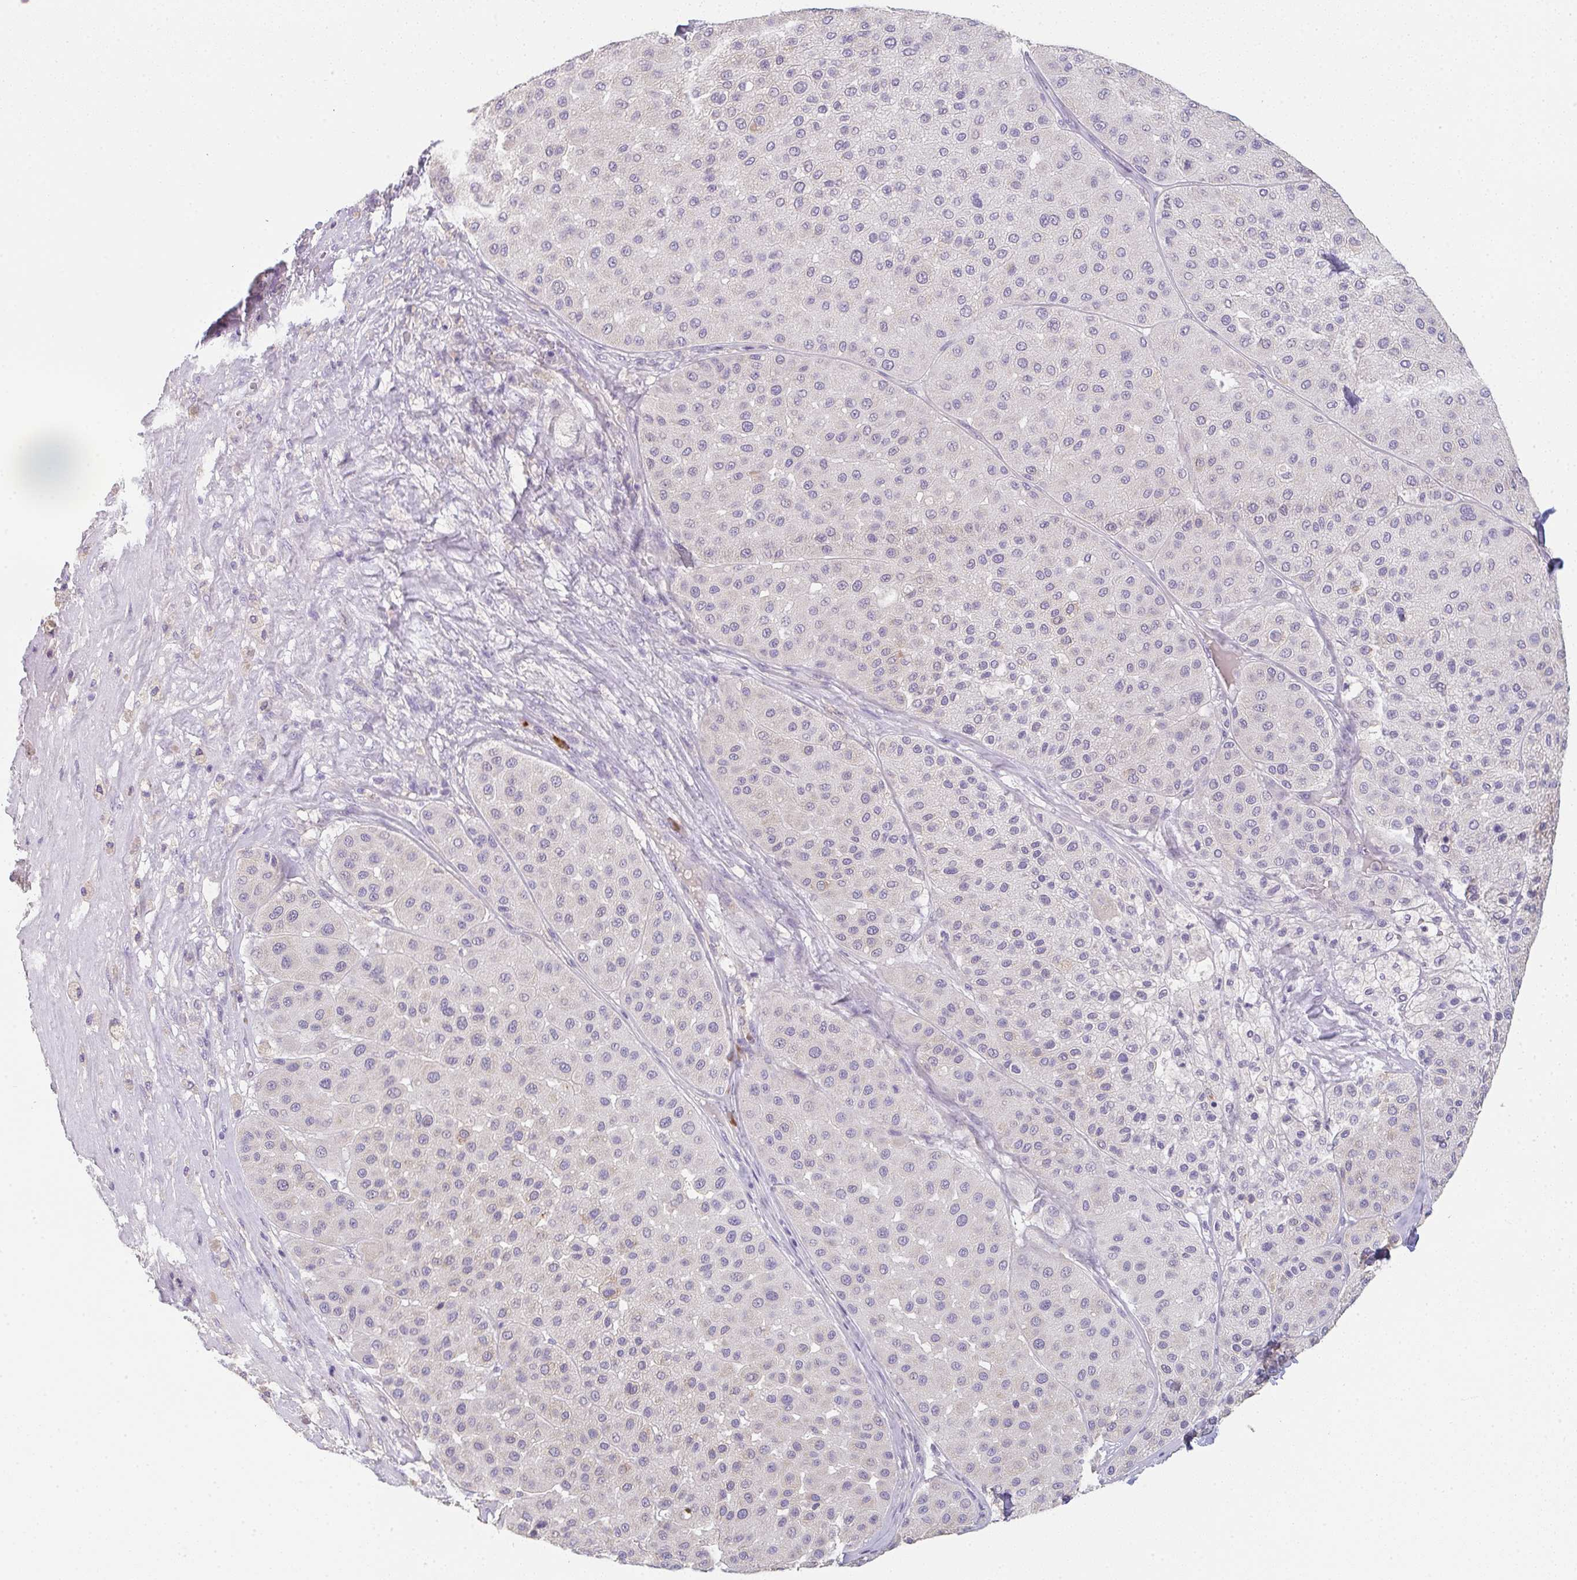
{"staining": {"intensity": "negative", "quantity": "none", "location": "none"}, "tissue": "melanoma", "cell_type": "Tumor cells", "image_type": "cancer", "snomed": [{"axis": "morphology", "description": "Malignant melanoma, Metastatic site"}, {"axis": "topography", "description": "Smooth muscle"}], "caption": "Human malignant melanoma (metastatic site) stained for a protein using immunohistochemistry (IHC) exhibits no staining in tumor cells.", "gene": "ZNF215", "patient": {"sex": "male", "age": 41}}